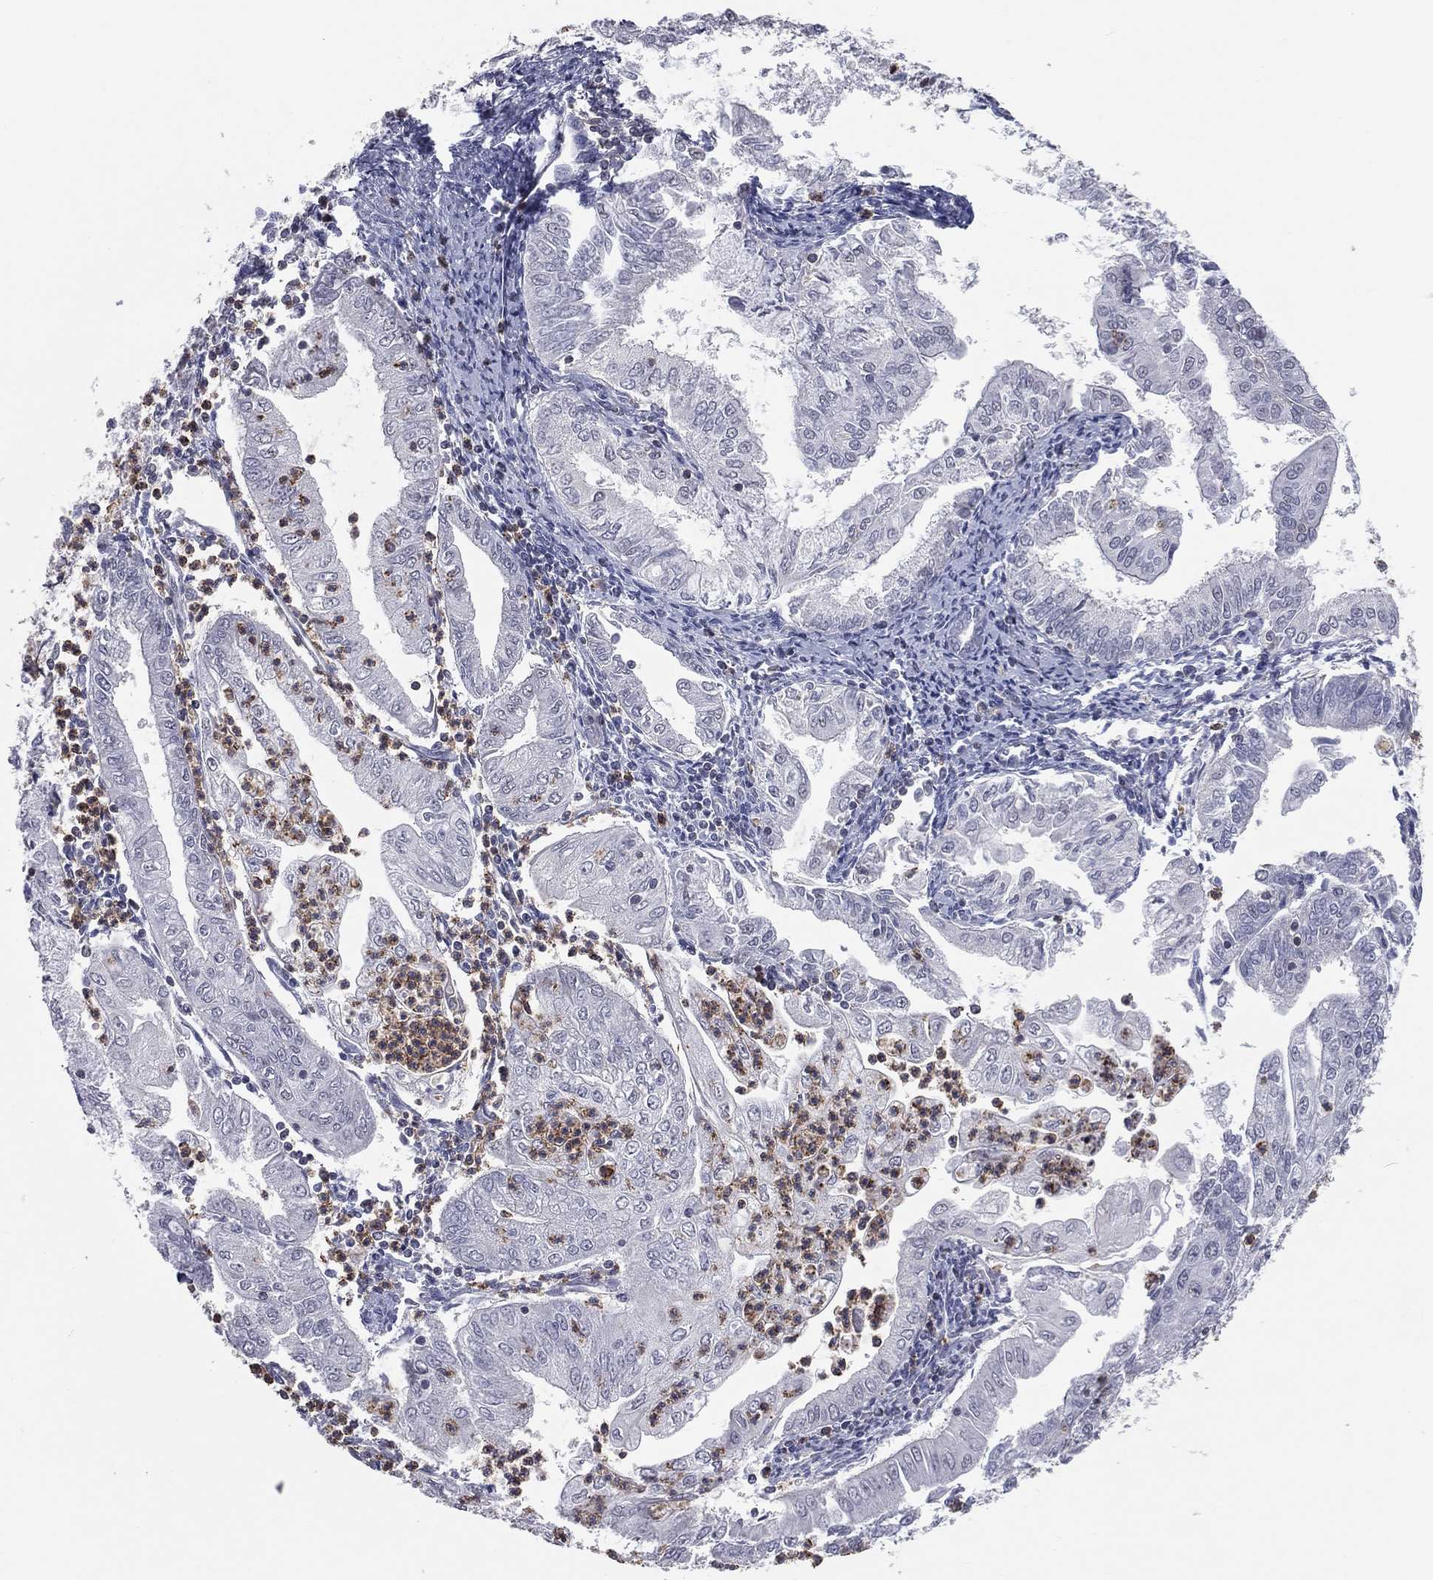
{"staining": {"intensity": "negative", "quantity": "none", "location": "none"}, "tissue": "endometrial cancer", "cell_type": "Tumor cells", "image_type": "cancer", "snomed": [{"axis": "morphology", "description": "Adenocarcinoma, NOS"}, {"axis": "topography", "description": "Endometrium"}], "caption": "Protein analysis of endometrial adenocarcinoma displays no significant staining in tumor cells. Nuclei are stained in blue.", "gene": "PSTPIP1", "patient": {"sex": "female", "age": 56}}